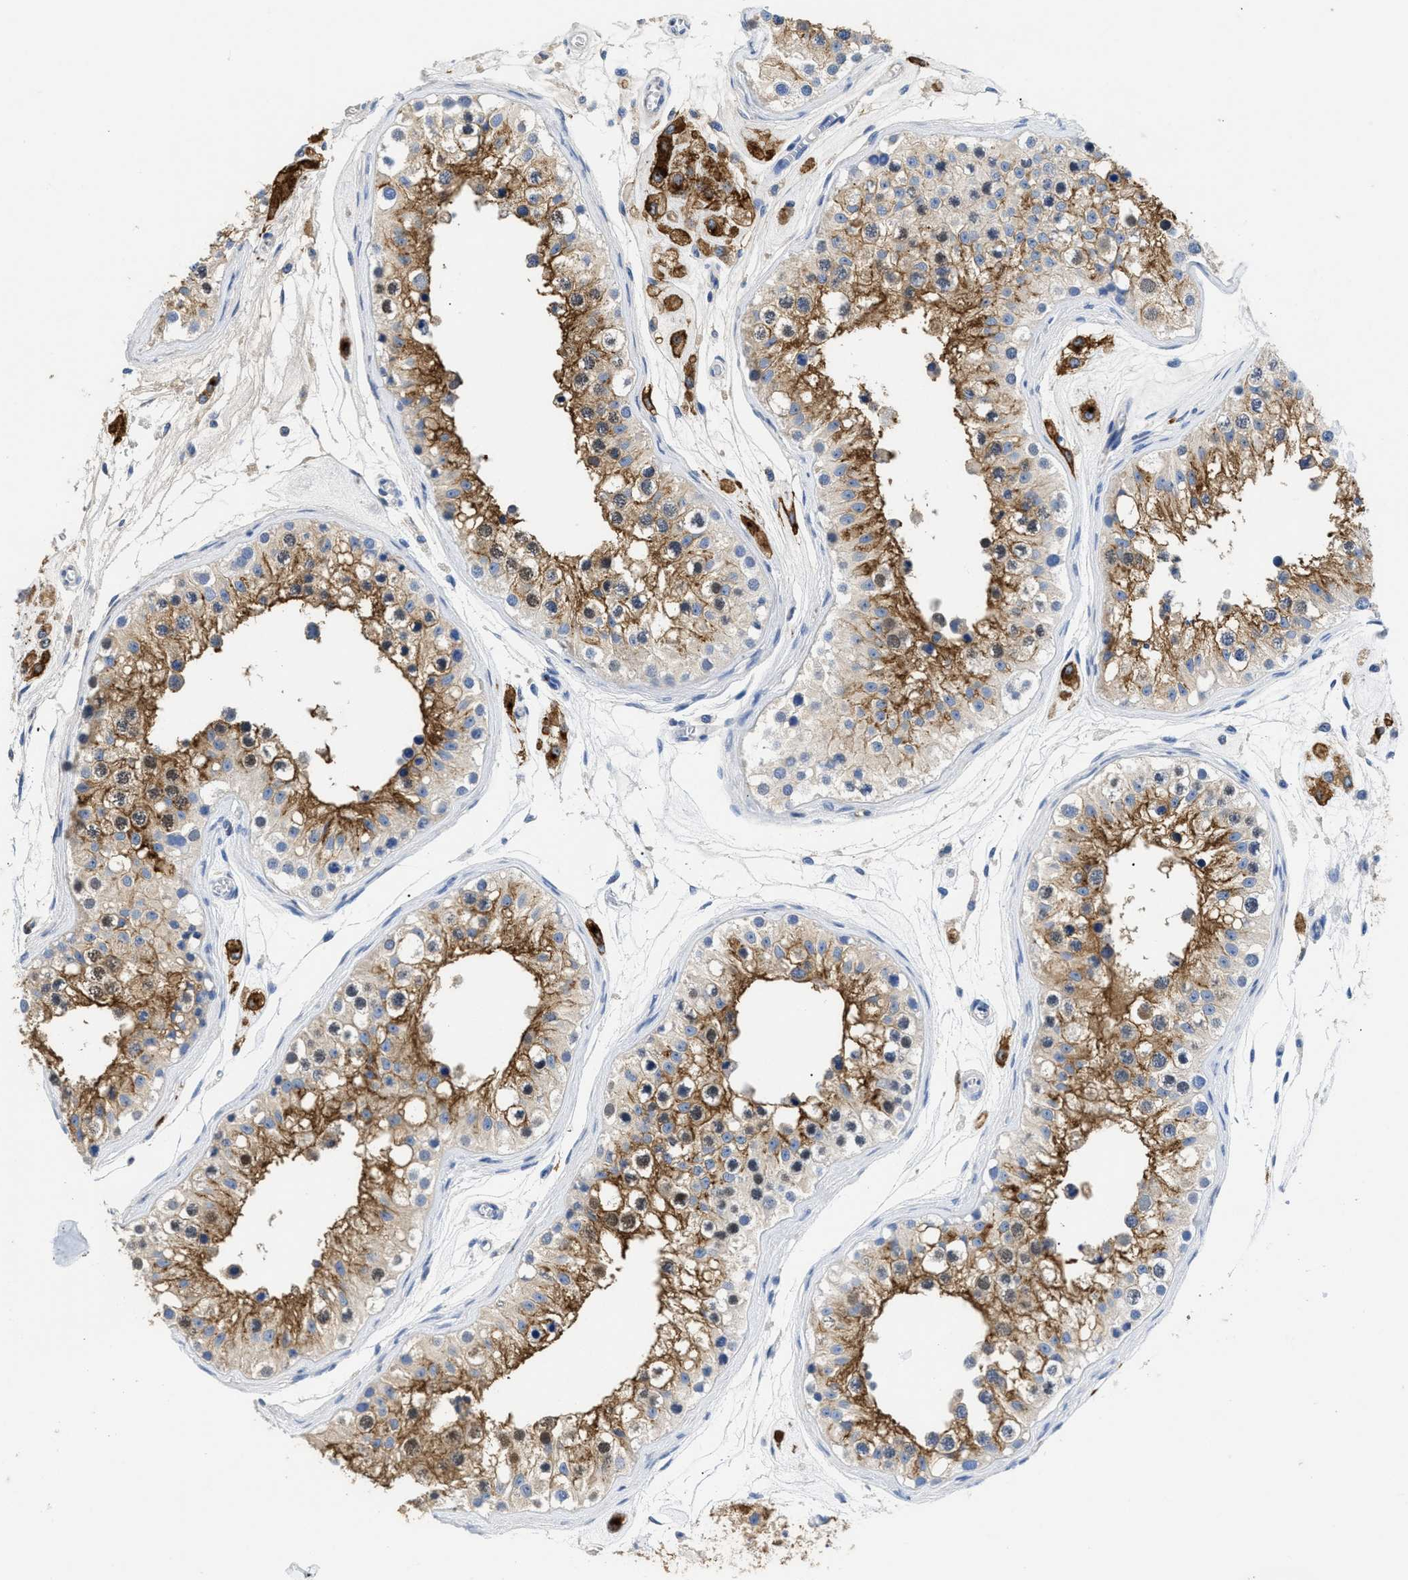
{"staining": {"intensity": "strong", "quantity": ">75%", "location": "cytoplasmic/membranous"}, "tissue": "testis", "cell_type": "Cells in seminiferous ducts", "image_type": "normal", "snomed": [{"axis": "morphology", "description": "Normal tissue, NOS"}, {"axis": "morphology", "description": "Adenocarcinoma, metastatic, NOS"}, {"axis": "topography", "description": "Testis"}], "caption": "Immunohistochemistry photomicrograph of benign testis: human testis stained using IHC exhibits high levels of strong protein expression localized specifically in the cytoplasmic/membranous of cells in seminiferous ducts, appearing as a cytoplasmic/membranous brown color.", "gene": "DLC1", "patient": {"sex": "male", "age": 26}}